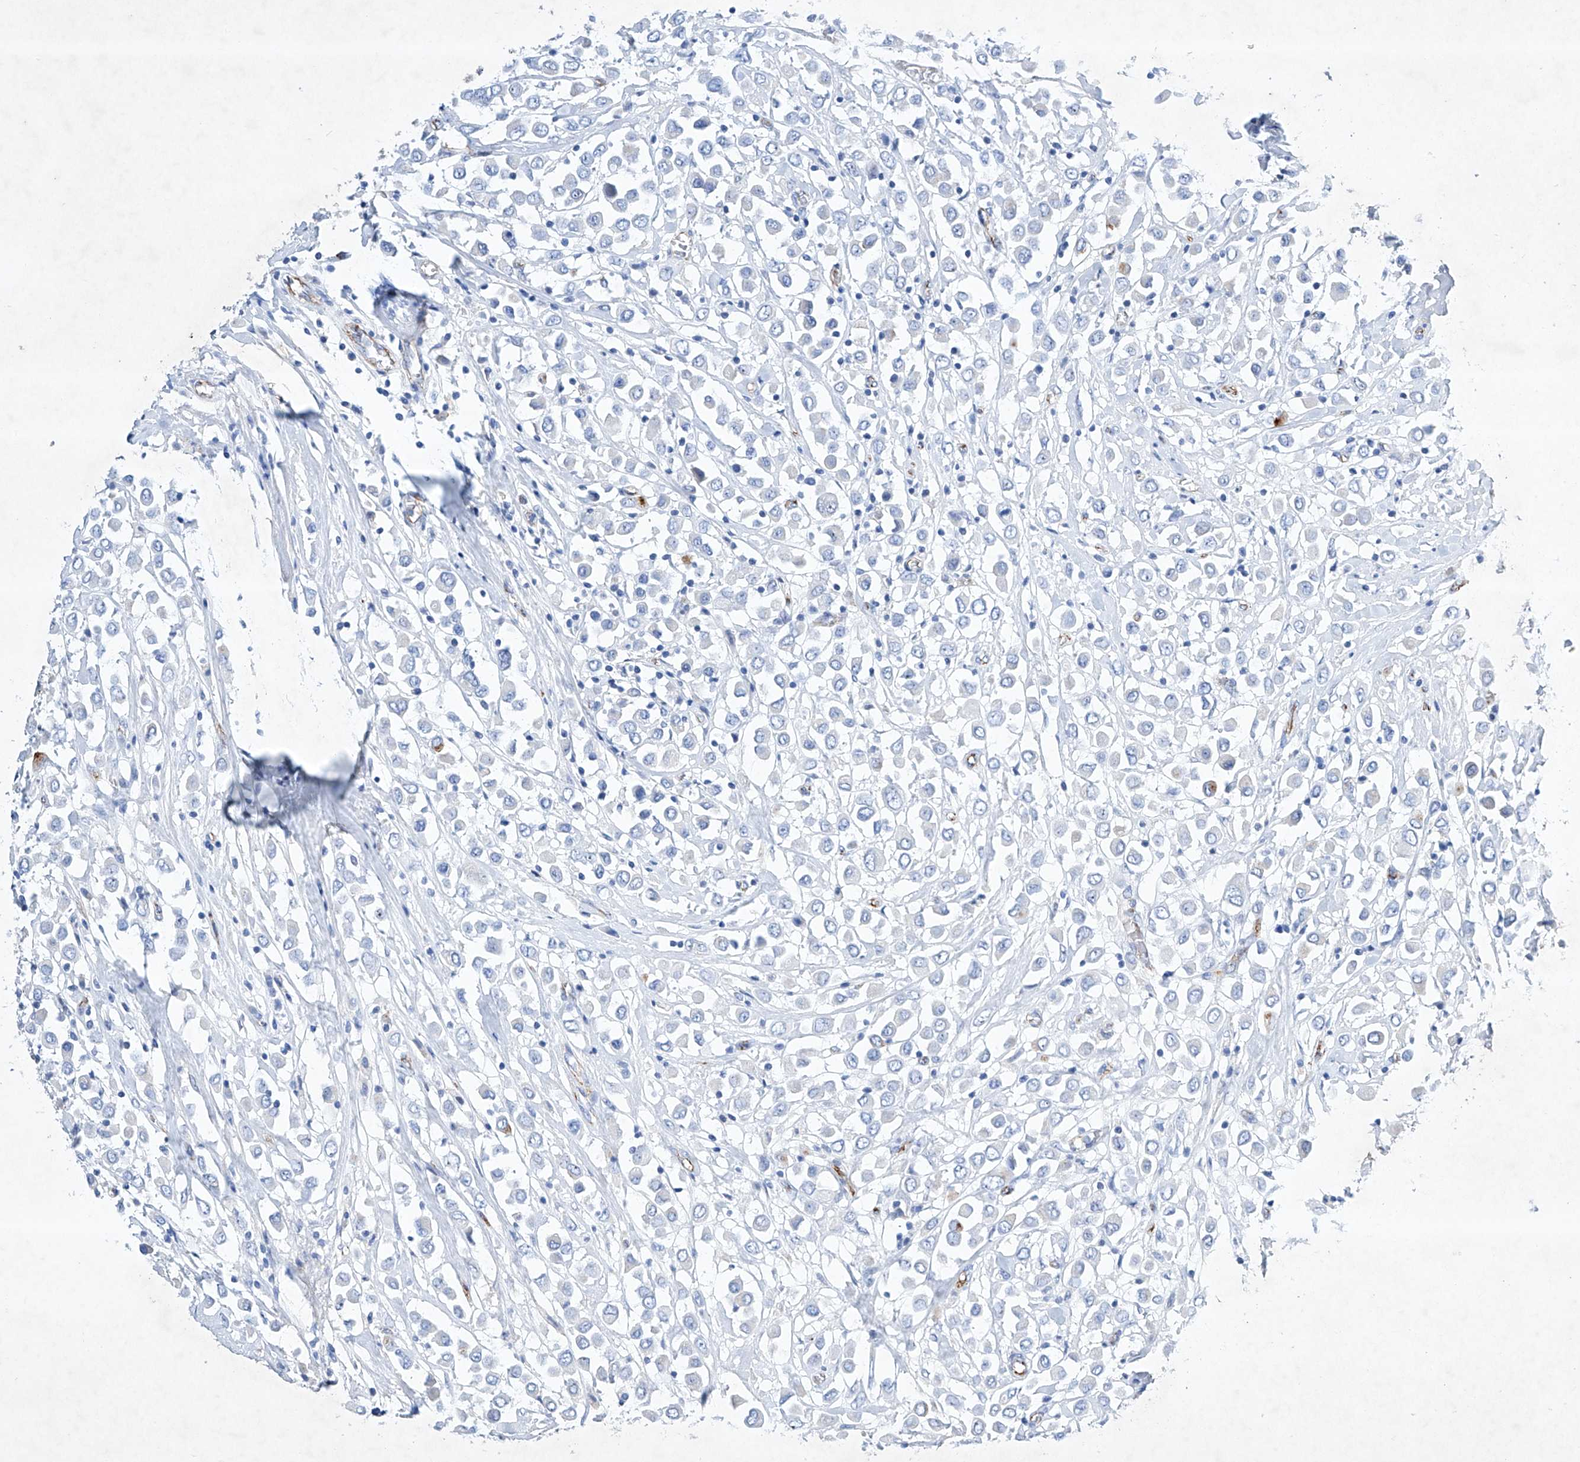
{"staining": {"intensity": "negative", "quantity": "none", "location": "none"}, "tissue": "breast cancer", "cell_type": "Tumor cells", "image_type": "cancer", "snomed": [{"axis": "morphology", "description": "Duct carcinoma"}, {"axis": "topography", "description": "Breast"}], "caption": "The image shows no significant positivity in tumor cells of invasive ductal carcinoma (breast).", "gene": "ETV7", "patient": {"sex": "female", "age": 61}}